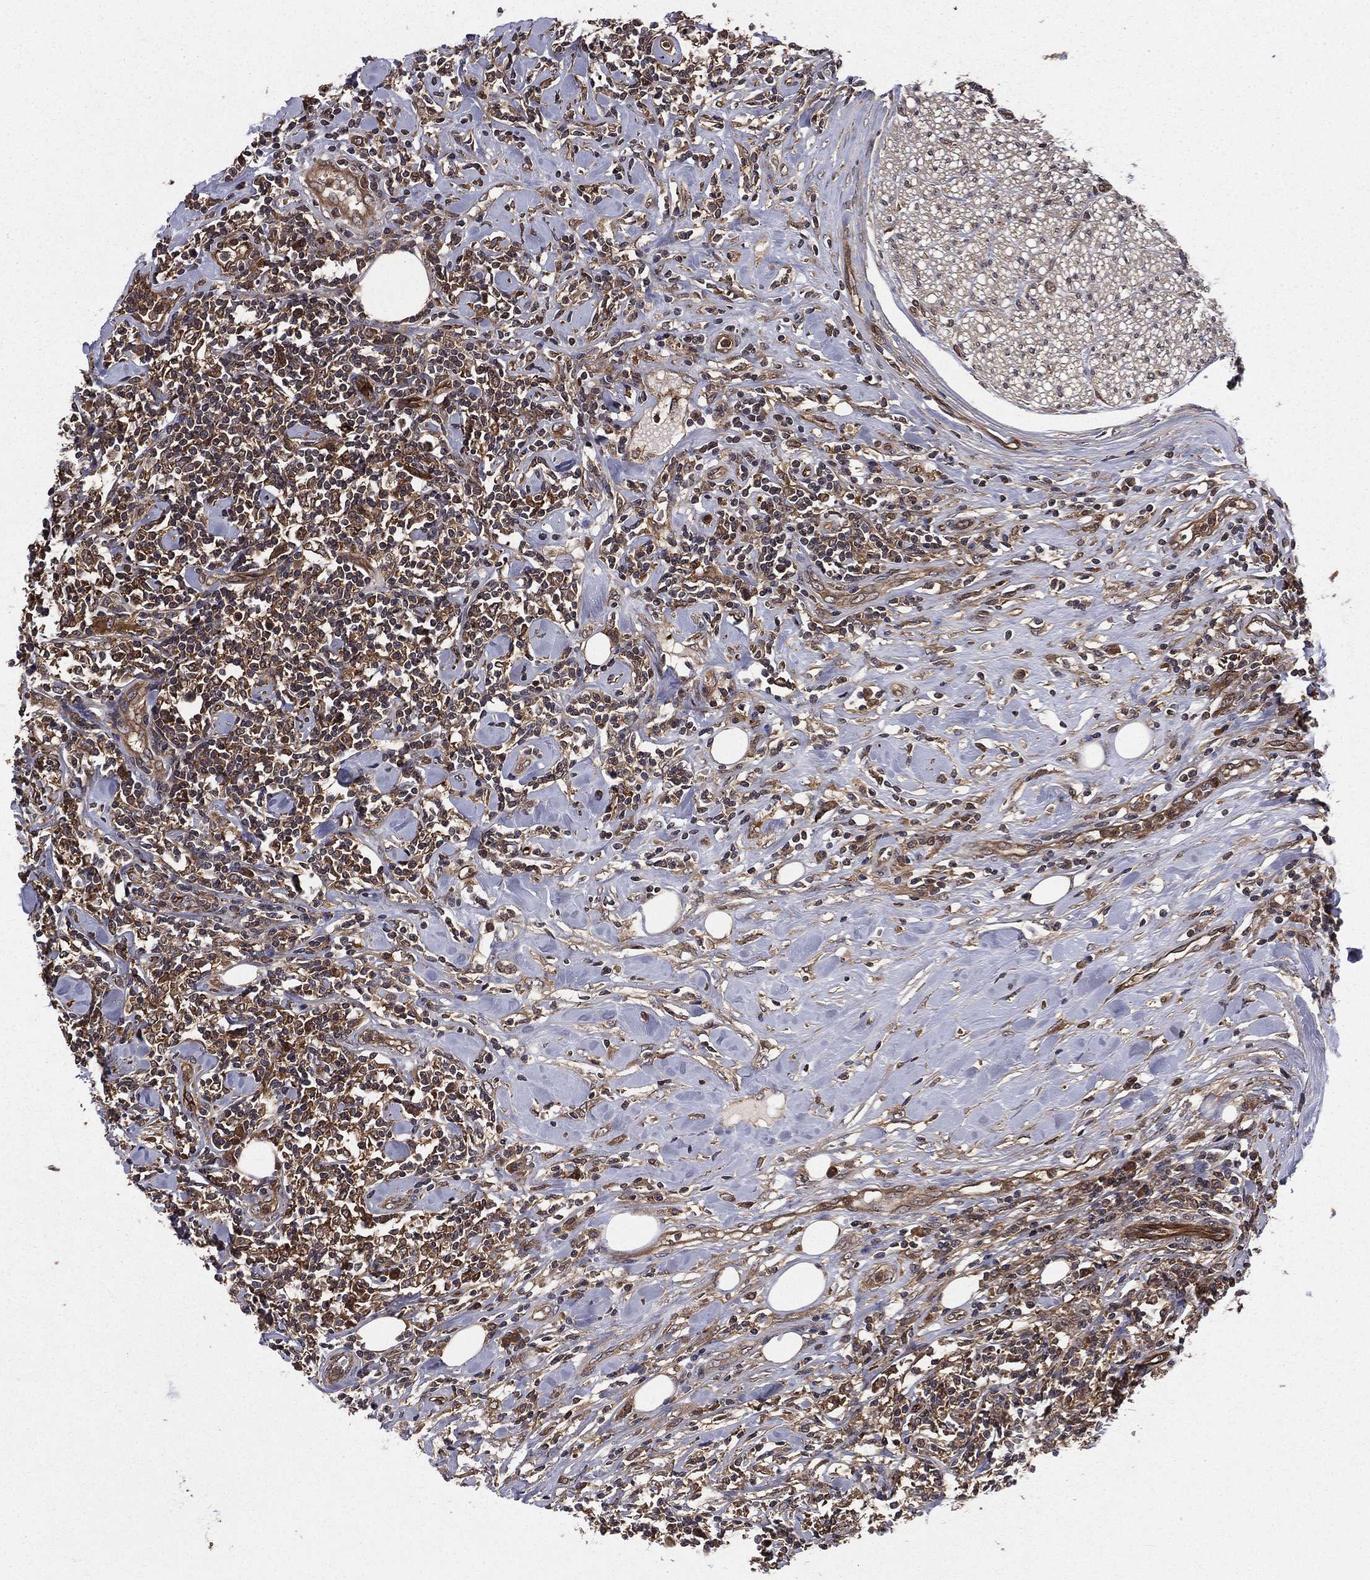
{"staining": {"intensity": "moderate", "quantity": ">75%", "location": "cytoplasmic/membranous"}, "tissue": "lymphoma", "cell_type": "Tumor cells", "image_type": "cancer", "snomed": [{"axis": "morphology", "description": "Malignant lymphoma, non-Hodgkin's type, High grade"}, {"axis": "topography", "description": "Lymph node"}], "caption": "Lymphoma stained for a protein exhibits moderate cytoplasmic/membranous positivity in tumor cells.", "gene": "CERT1", "patient": {"sex": "female", "age": 84}}